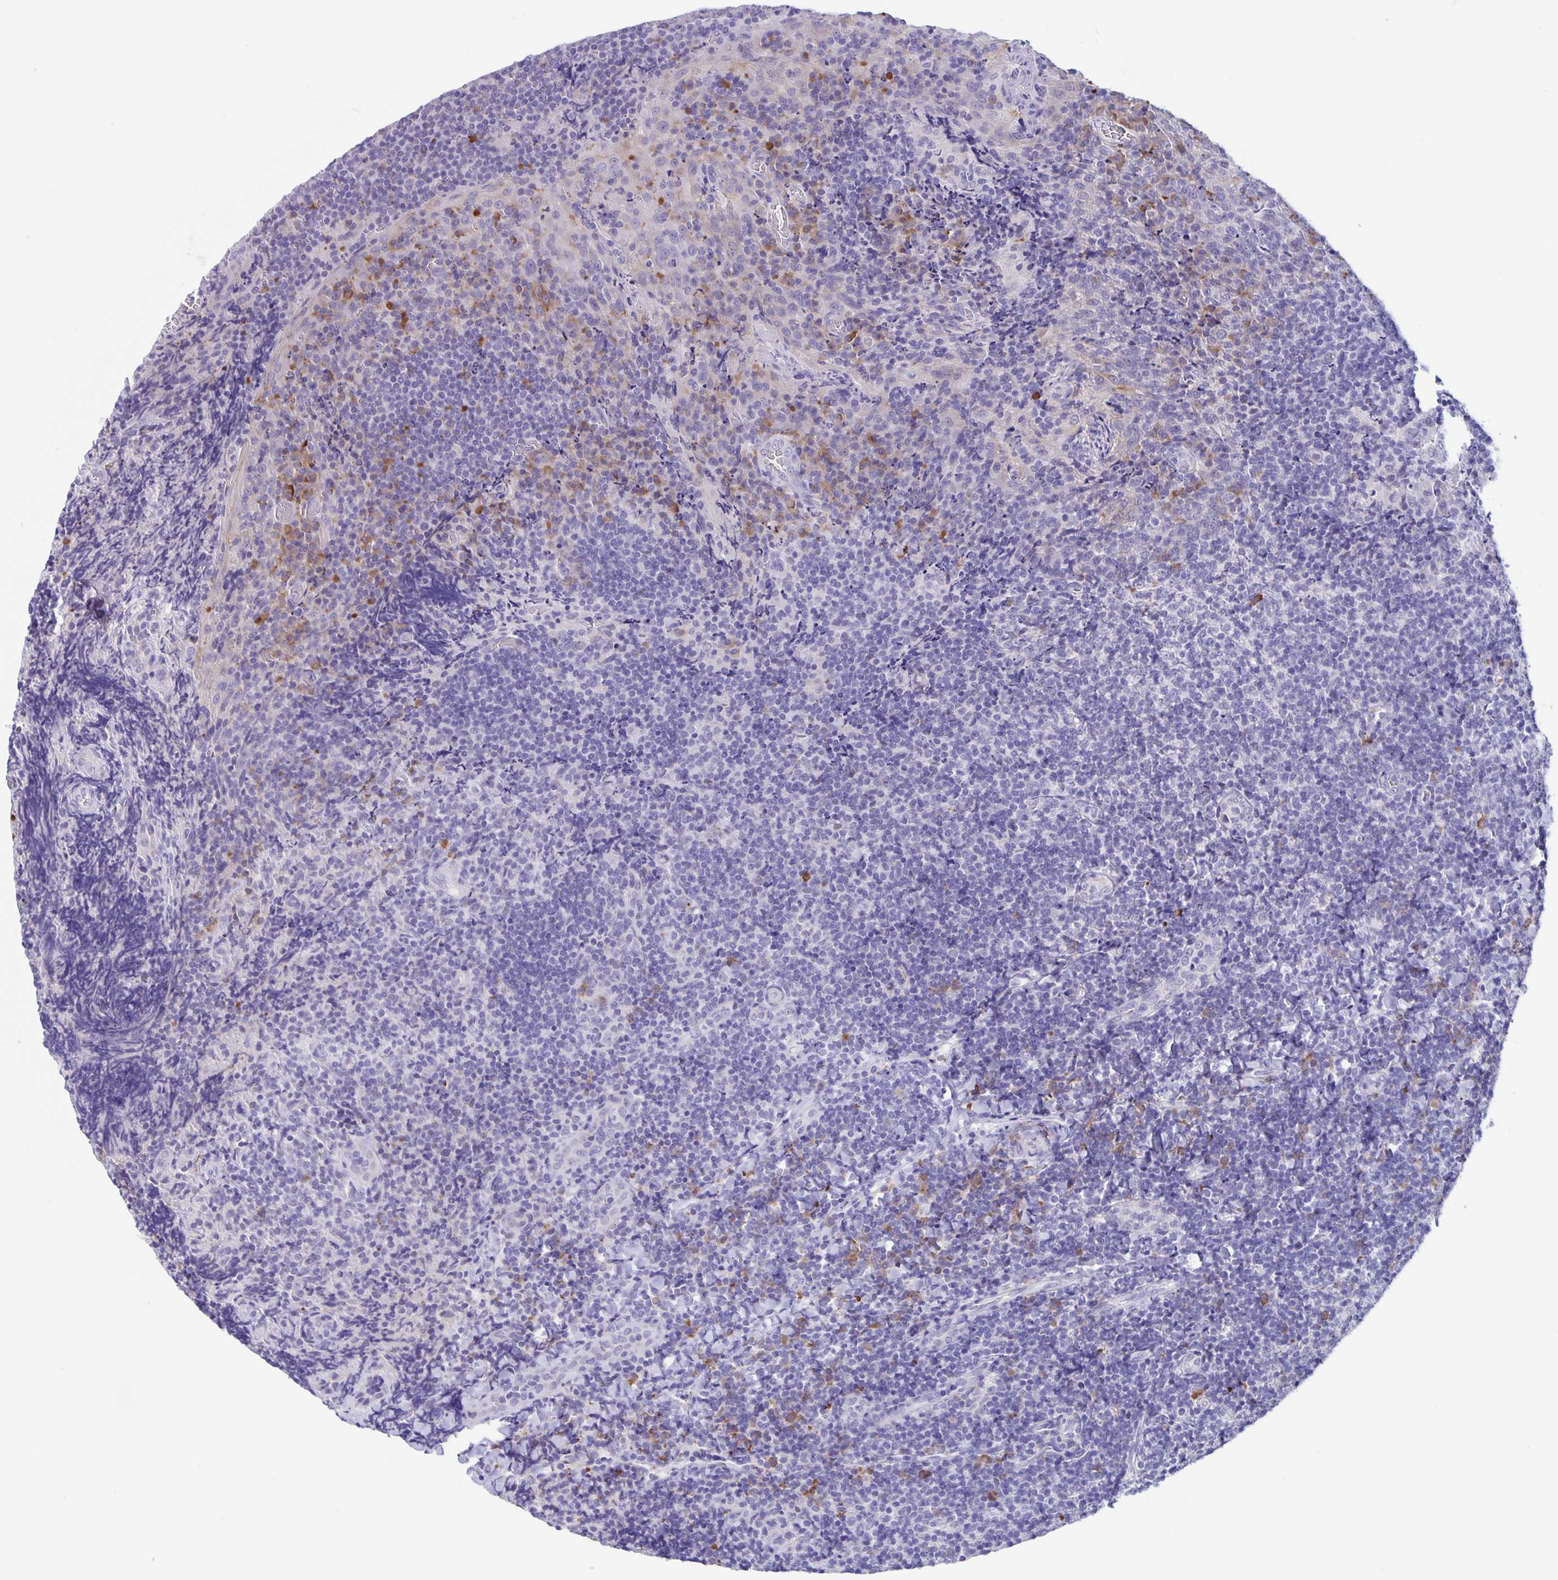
{"staining": {"intensity": "moderate", "quantity": "<25%", "location": "cytoplasmic/membranous"}, "tissue": "tonsil", "cell_type": "Germinal center cells", "image_type": "normal", "snomed": [{"axis": "morphology", "description": "Normal tissue, NOS"}, {"axis": "topography", "description": "Tonsil"}], "caption": "Brown immunohistochemical staining in normal tonsil displays moderate cytoplasmic/membranous staining in approximately <25% of germinal center cells.", "gene": "ERMN", "patient": {"sex": "male", "age": 17}}